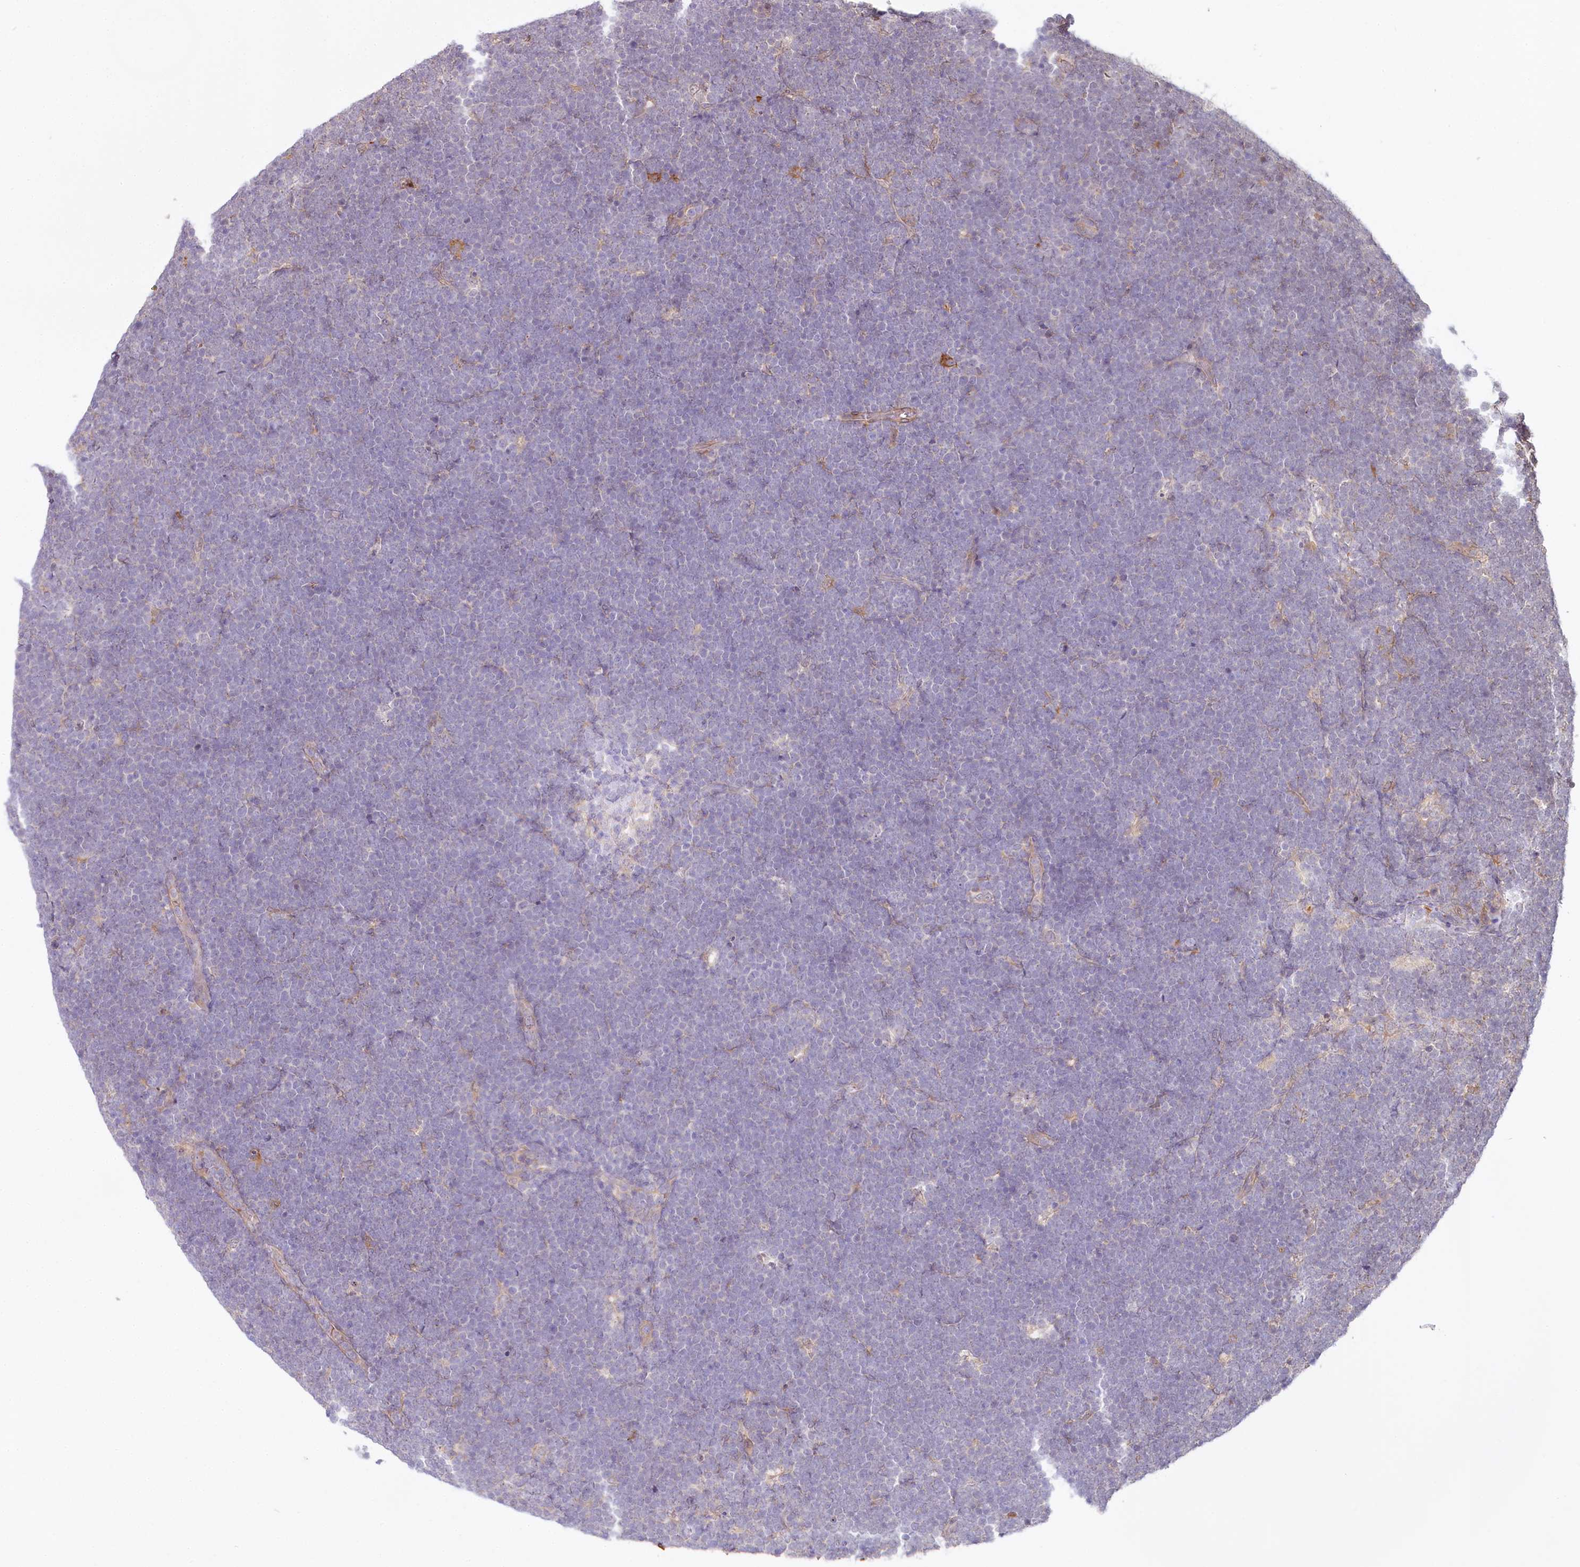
{"staining": {"intensity": "negative", "quantity": "none", "location": "none"}, "tissue": "lymphoma", "cell_type": "Tumor cells", "image_type": "cancer", "snomed": [{"axis": "morphology", "description": "Malignant lymphoma, non-Hodgkin's type, High grade"}, {"axis": "topography", "description": "Lymph node"}], "caption": "Immunohistochemistry histopathology image of neoplastic tissue: high-grade malignant lymphoma, non-Hodgkin's type stained with DAB reveals no significant protein expression in tumor cells.", "gene": "TUBGCP2", "patient": {"sex": "male", "age": 13}}